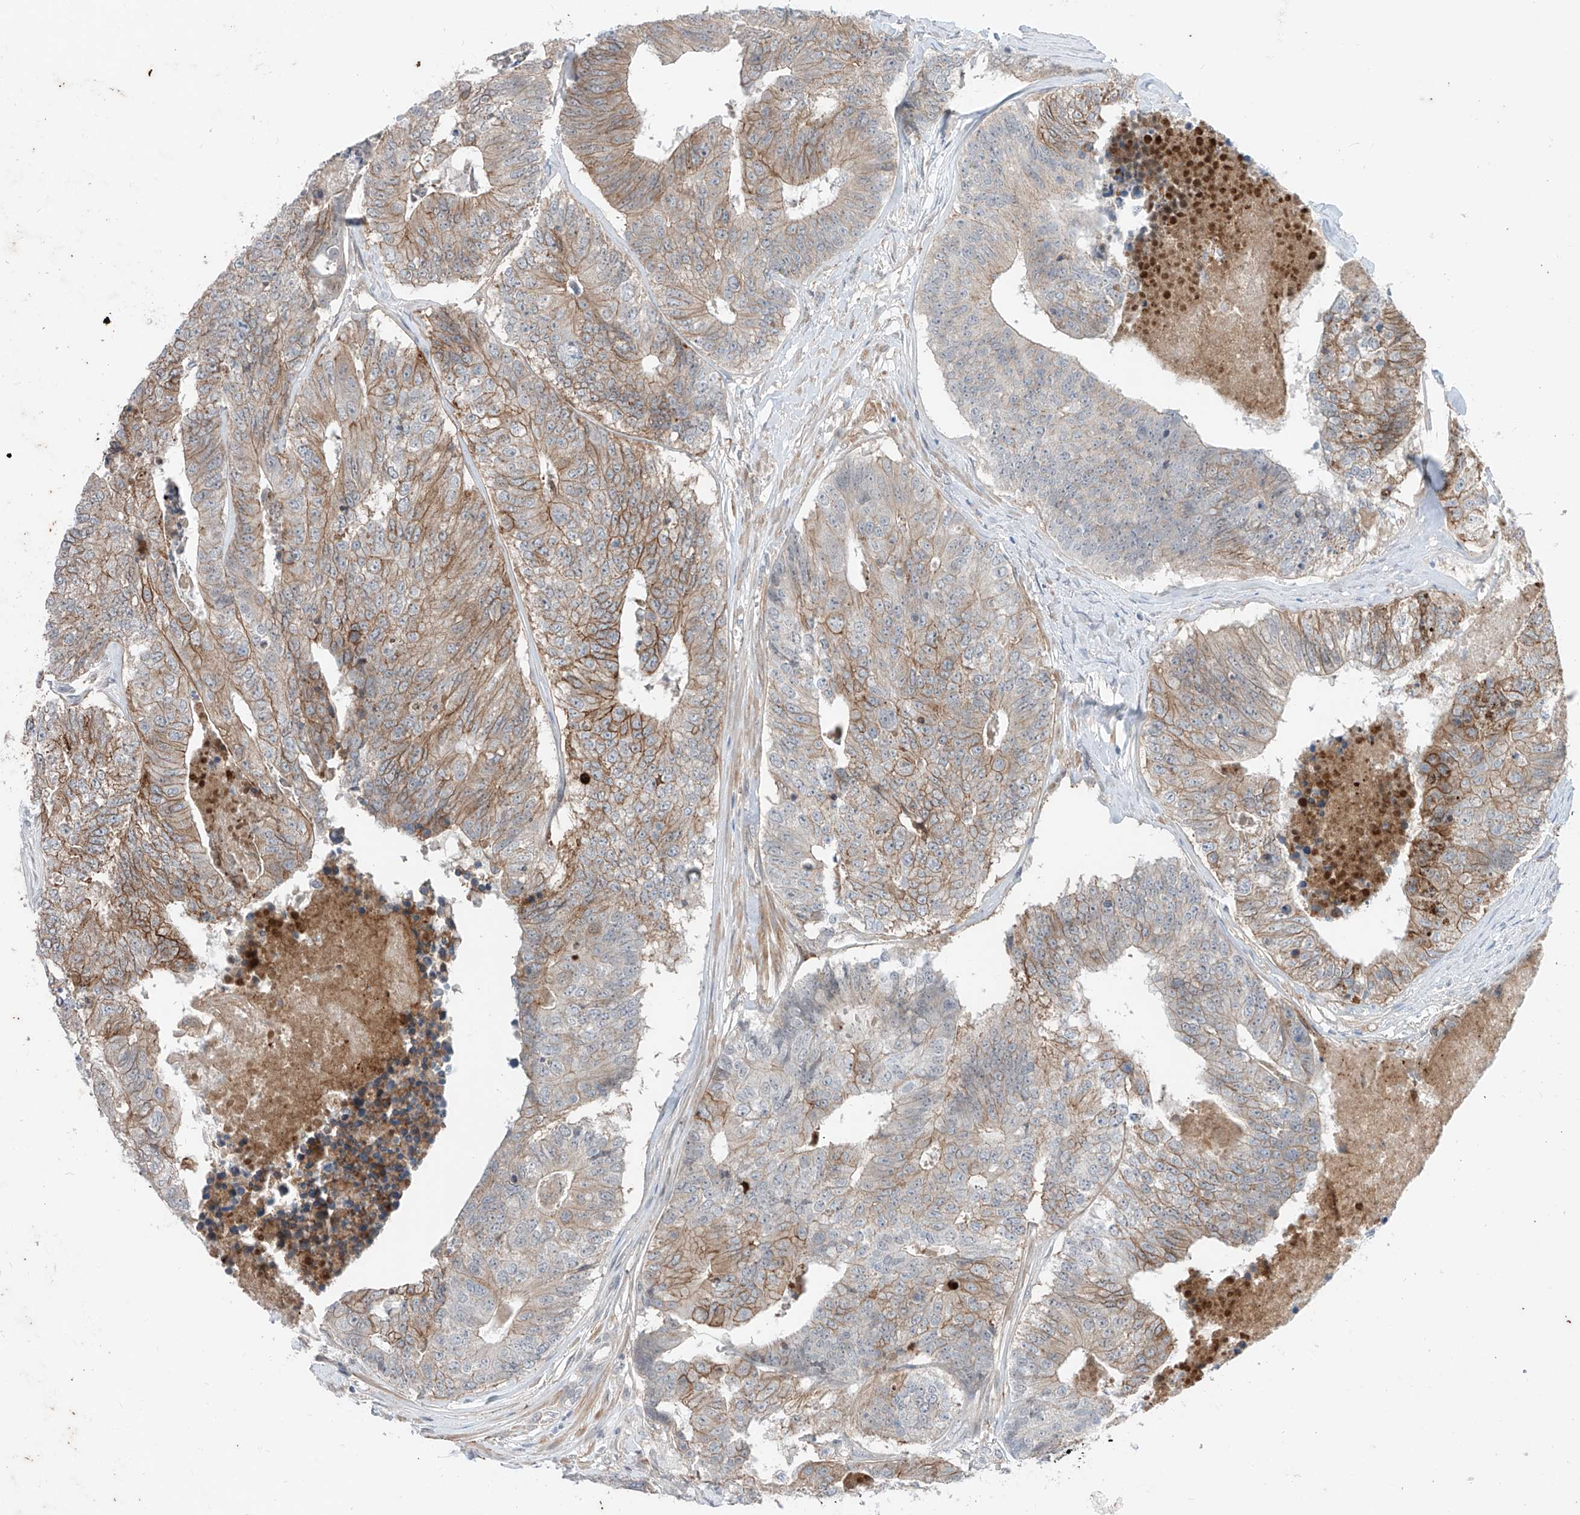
{"staining": {"intensity": "moderate", "quantity": ">75%", "location": "cytoplasmic/membranous"}, "tissue": "colorectal cancer", "cell_type": "Tumor cells", "image_type": "cancer", "snomed": [{"axis": "morphology", "description": "Adenocarcinoma, NOS"}, {"axis": "topography", "description": "Colon"}], "caption": "Human adenocarcinoma (colorectal) stained with a protein marker shows moderate staining in tumor cells.", "gene": "ABLIM2", "patient": {"sex": "female", "age": 67}}